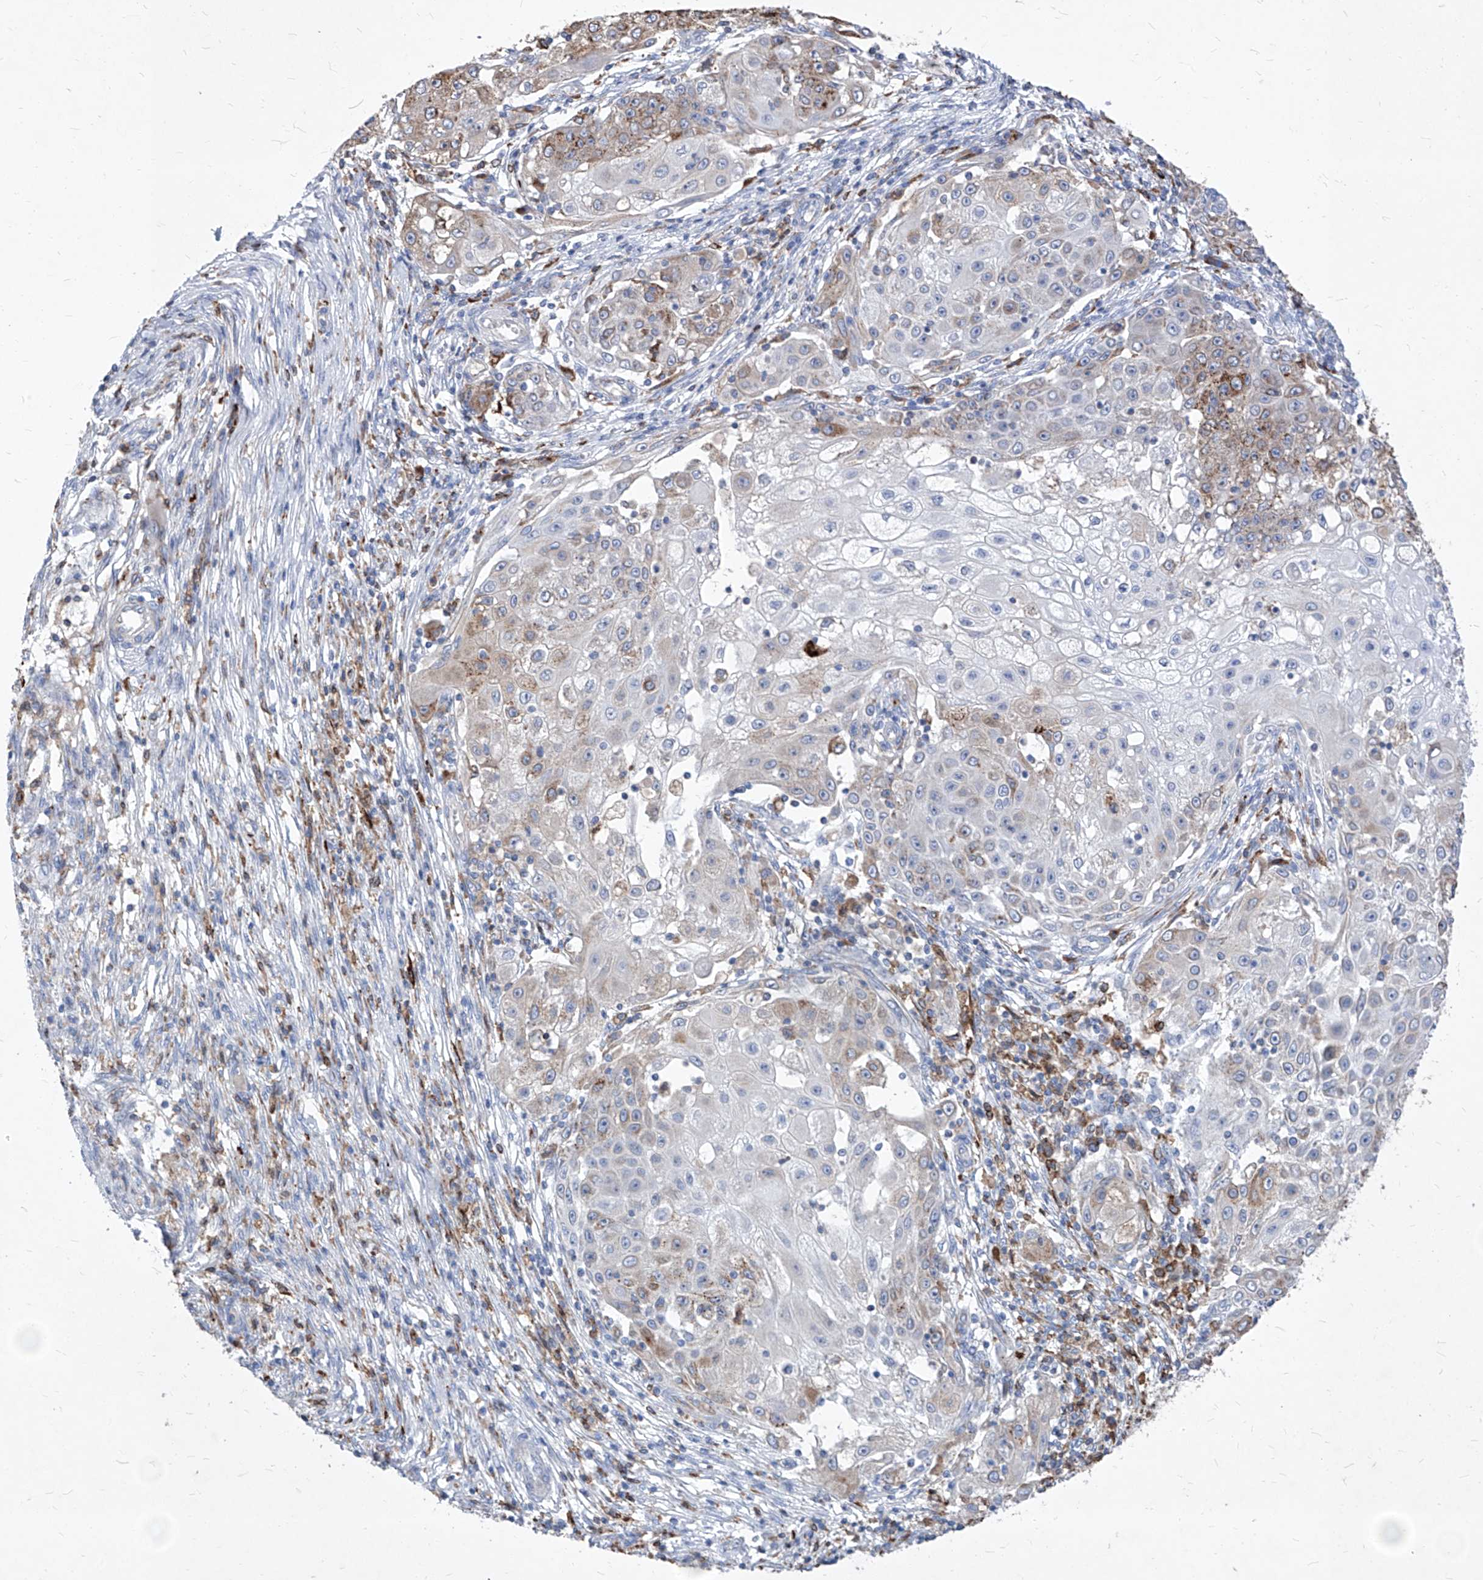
{"staining": {"intensity": "moderate", "quantity": "<25%", "location": "cytoplasmic/membranous"}, "tissue": "ovarian cancer", "cell_type": "Tumor cells", "image_type": "cancer", "snomed": [{"axis": "morphology", "description": "Carcinoma, endometroid"}, {"axis": "topography", "description": "Ovary"}], "caption": "High-power microscopy captured an IHC image of ovarian endometroid carcinoma, revealing moderate cytoplasmic/membranous staining in approximately <25% of tumor cells.", "gene": "UBOX5", "patient": {"sex": "female", "age": 42}}